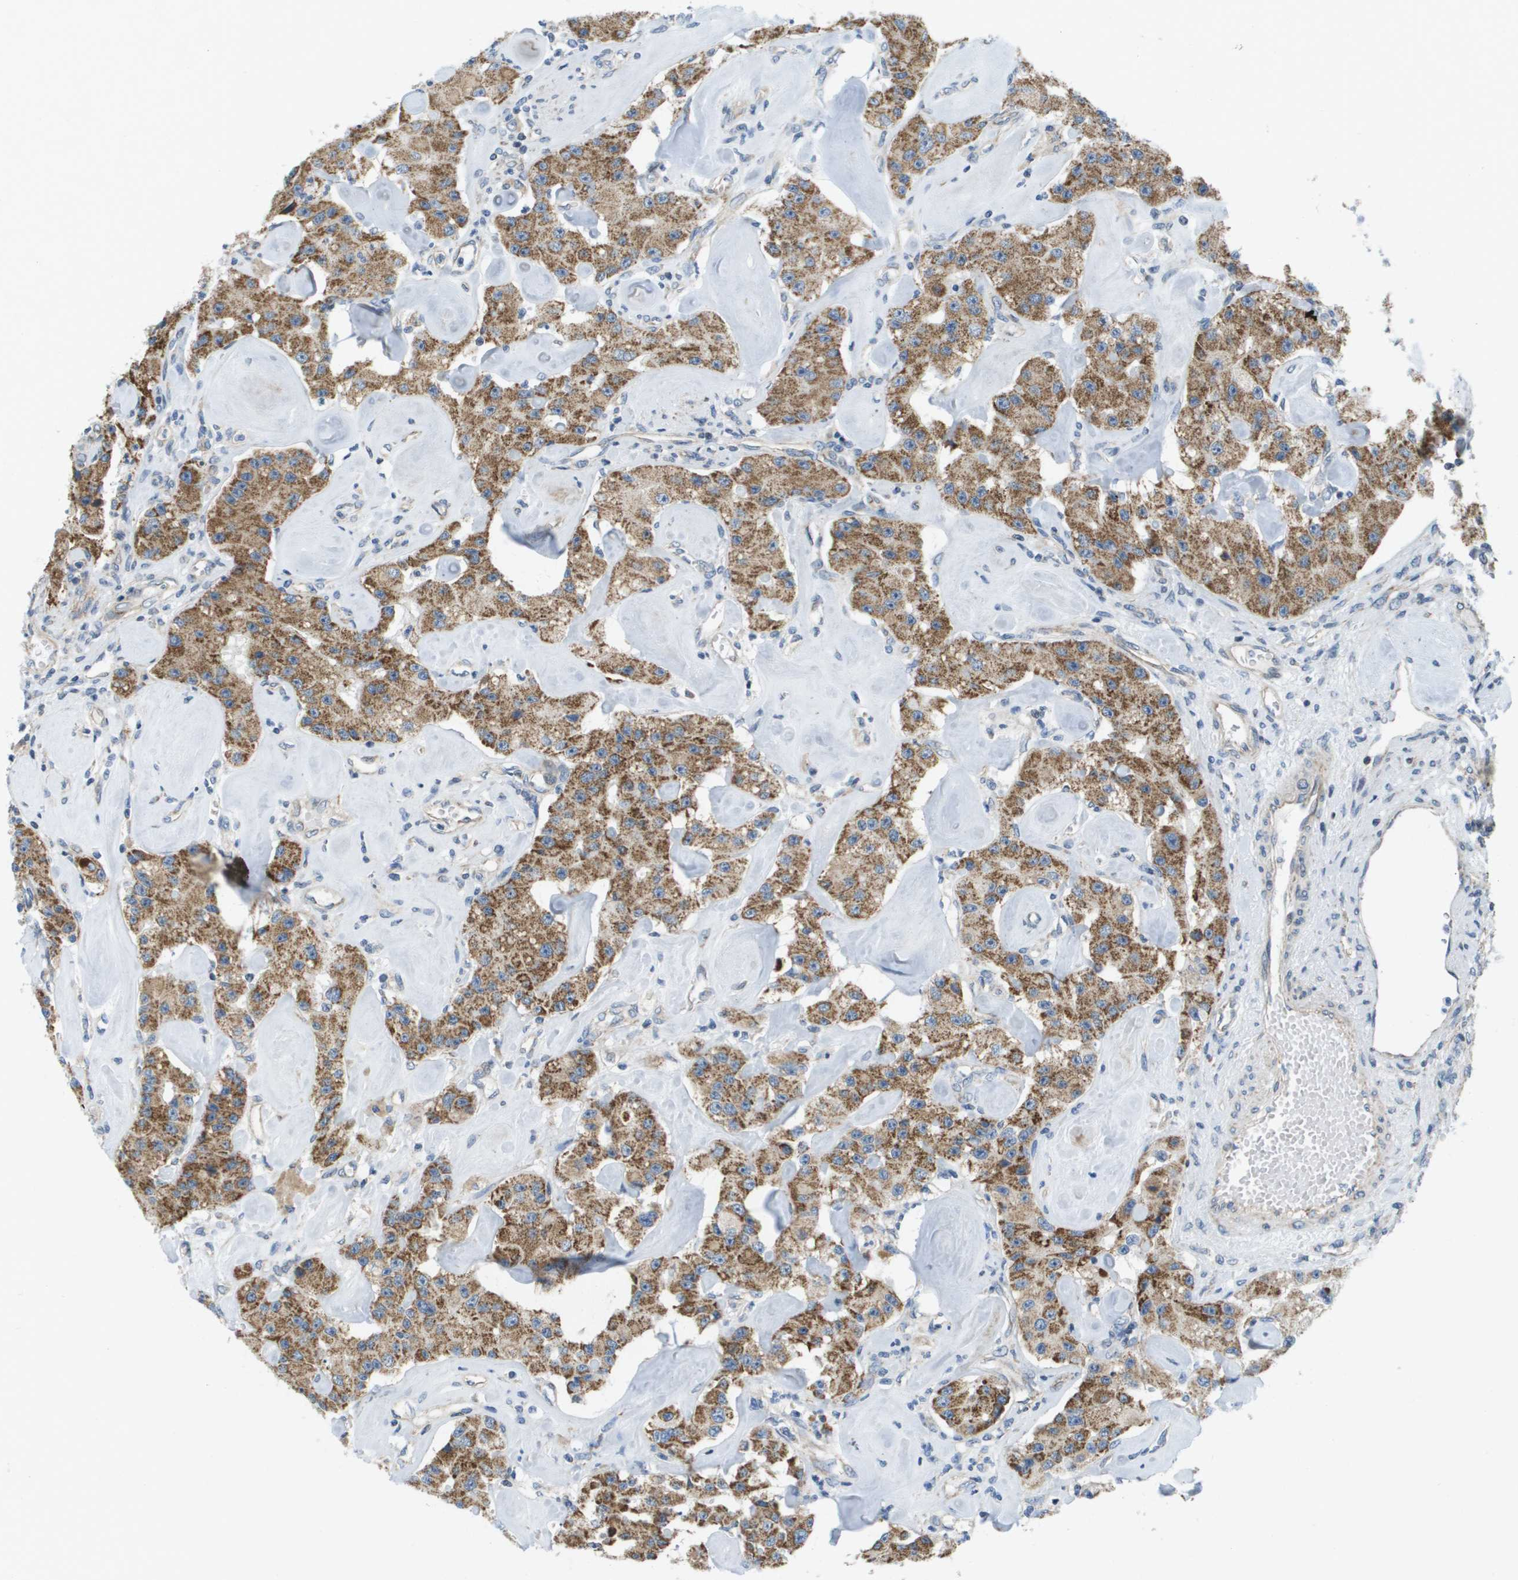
{"staining": {"intensity": "moderate", "quantity": ">75%", "location": "cytoplasmic/membranous"}, "tissue": "carcinoid", "cell_type": "Tumor cells", "image_type": "cancer", "snomed": [{"axis": "morphology", "description": "Carcinoid, malignant, NOS"}, {"axis": "topography", "description": "Pancreas"}], "caption": "IHC staining of carcinoid, which reveals medium levels of moderate cytoplasmic/membranous expression in approximately >75% of tumor cells indicating moderate cytoplasmic/membranous protein expression. The staining was performed using DAB (3,3'-diaminobenzidine) (brown) for protein detection and nuclei were counterstained in hematoxylin (blue).", "gene": "KRT23", "patient": {"sex": "male", "age": 41}}